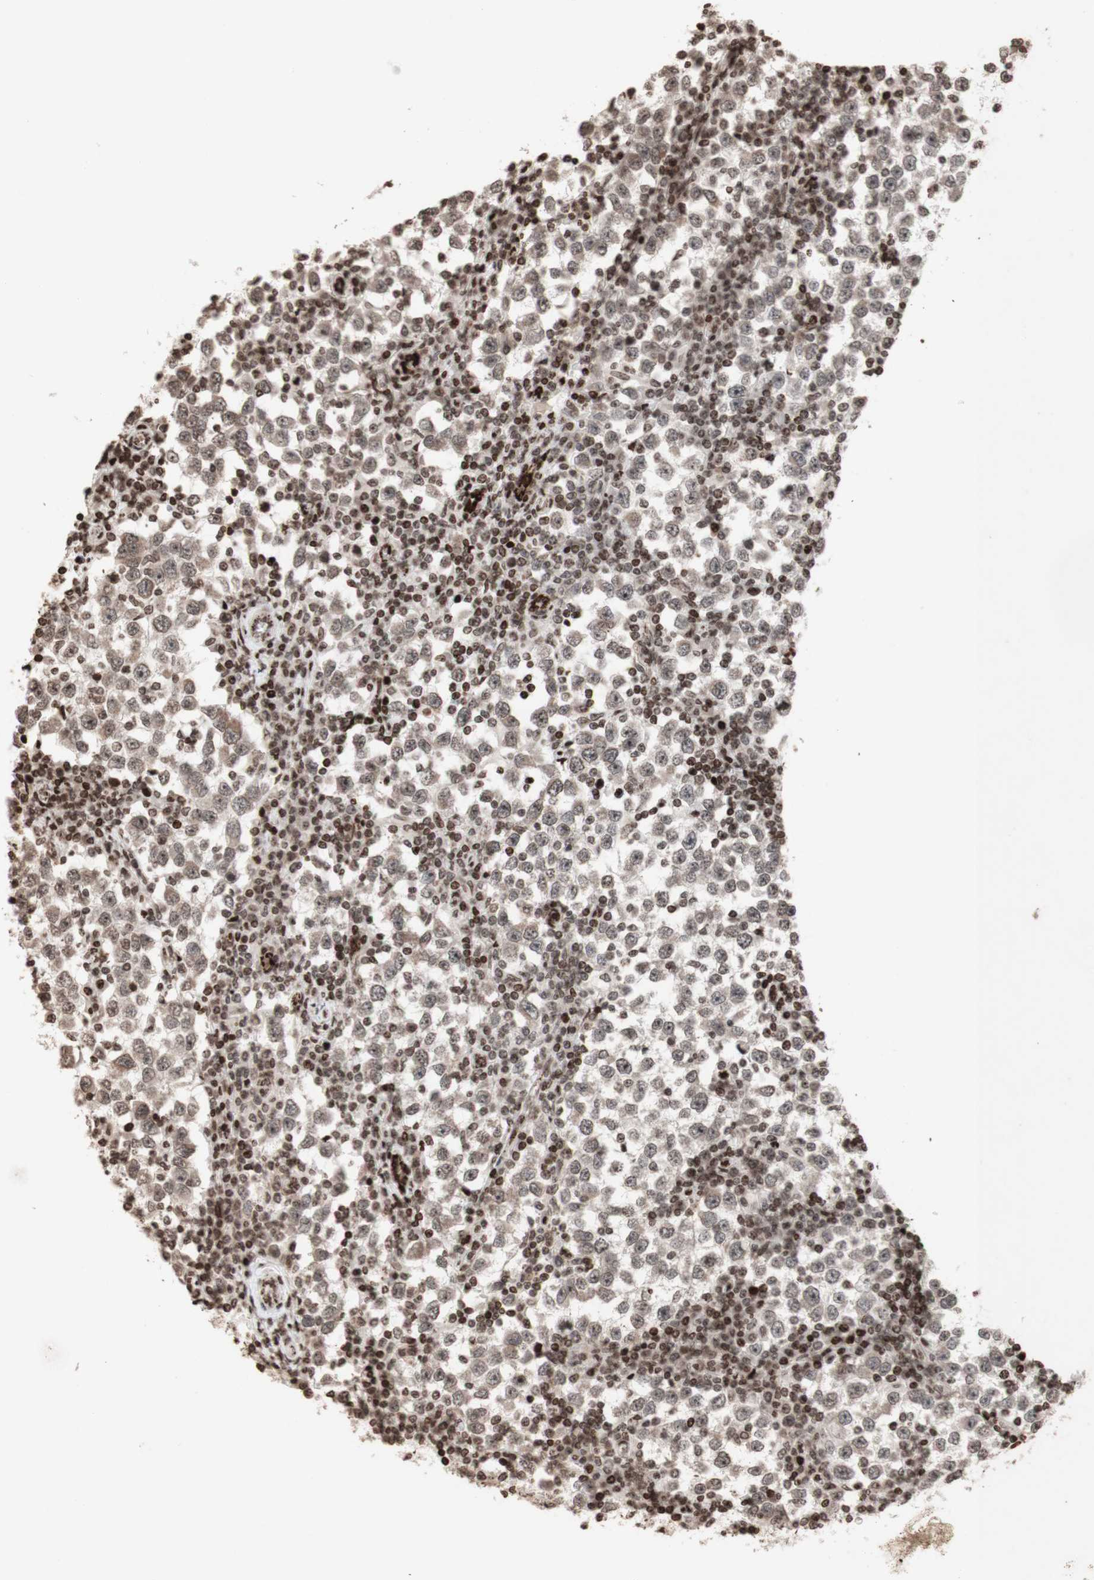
{"staining": {"intensity": "weak", "quantity": ">75%", "location": "cytoplasmic/membranous,nuclear"}, "tissue": "testis cancer", "cell_type": "Tumor cells", "image_type": "cancer", "snomed": [{"axis": "morphology", "description": "Seminoma, NOS"}, {"axis": "topography", "description": "Testis"}], "caption": "The photomicrograph displays immunohistochemical staining of testis cancer (seminoma). There is weak cytoplasmic/membranous and nuclear staining is appreciated in about >75% of tumor cells.", "gene": "NCAPD2", "patient": {"sex": "male", "age": 65}}